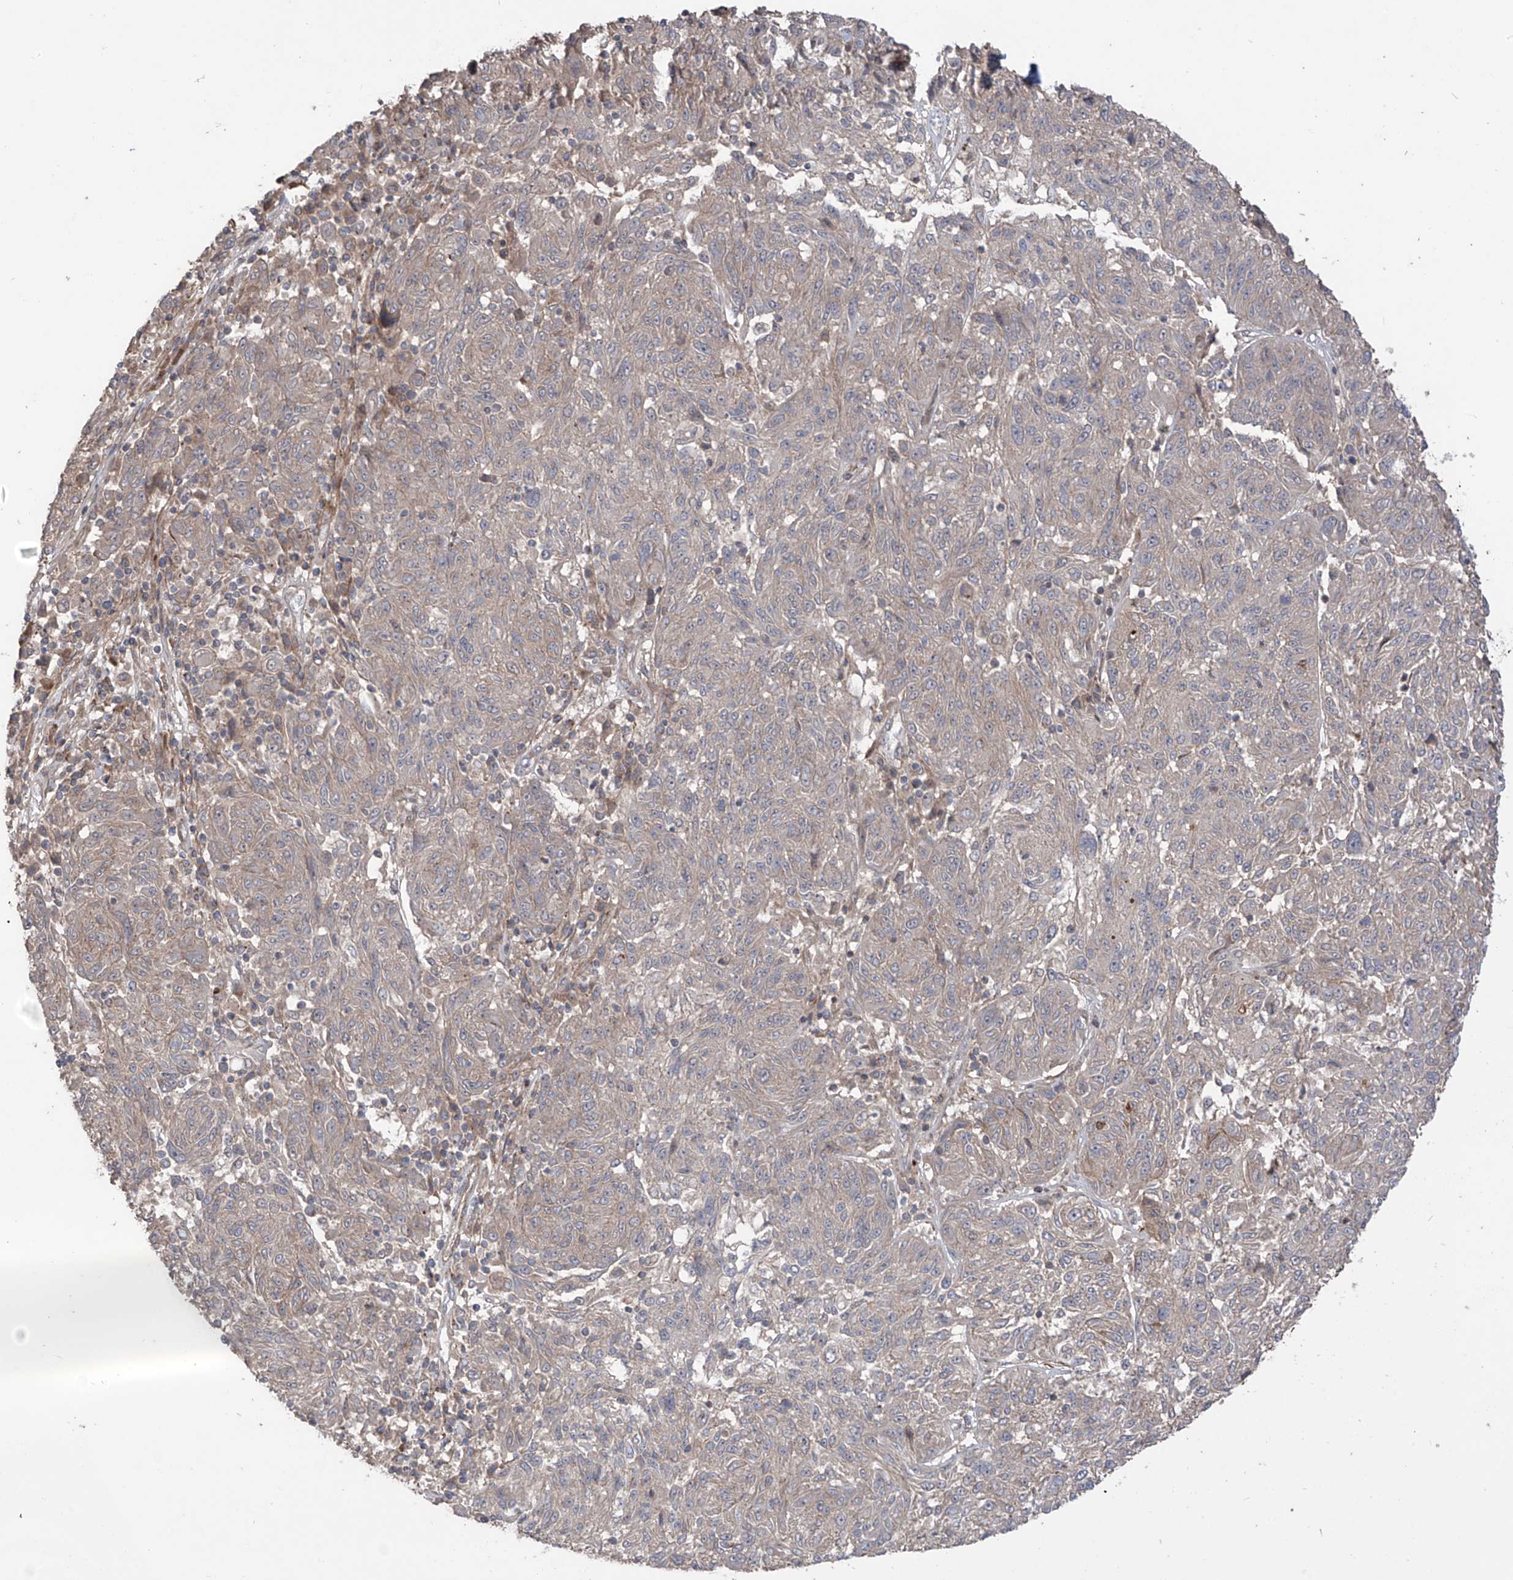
{"staining": {"intensity": "negative", "quantity": "none", "location": "none"}, "tissue": "melanoma", "cell_type": "Tumor cells", "image_type": "cancer", "snomed": [{"axis": "morphology", "description": "Malignant melanoma, NOS"}, {"axis": "topography", "description": "Skin"}], "caption": "This image is of malignant melanoma stained with IHC to label a protein in brown with the nuclei are counter-stained blue. There is no positivity in tumor cells.", "gene": "LRRC74A", "patient": {"sex": "male", "age": 53}}